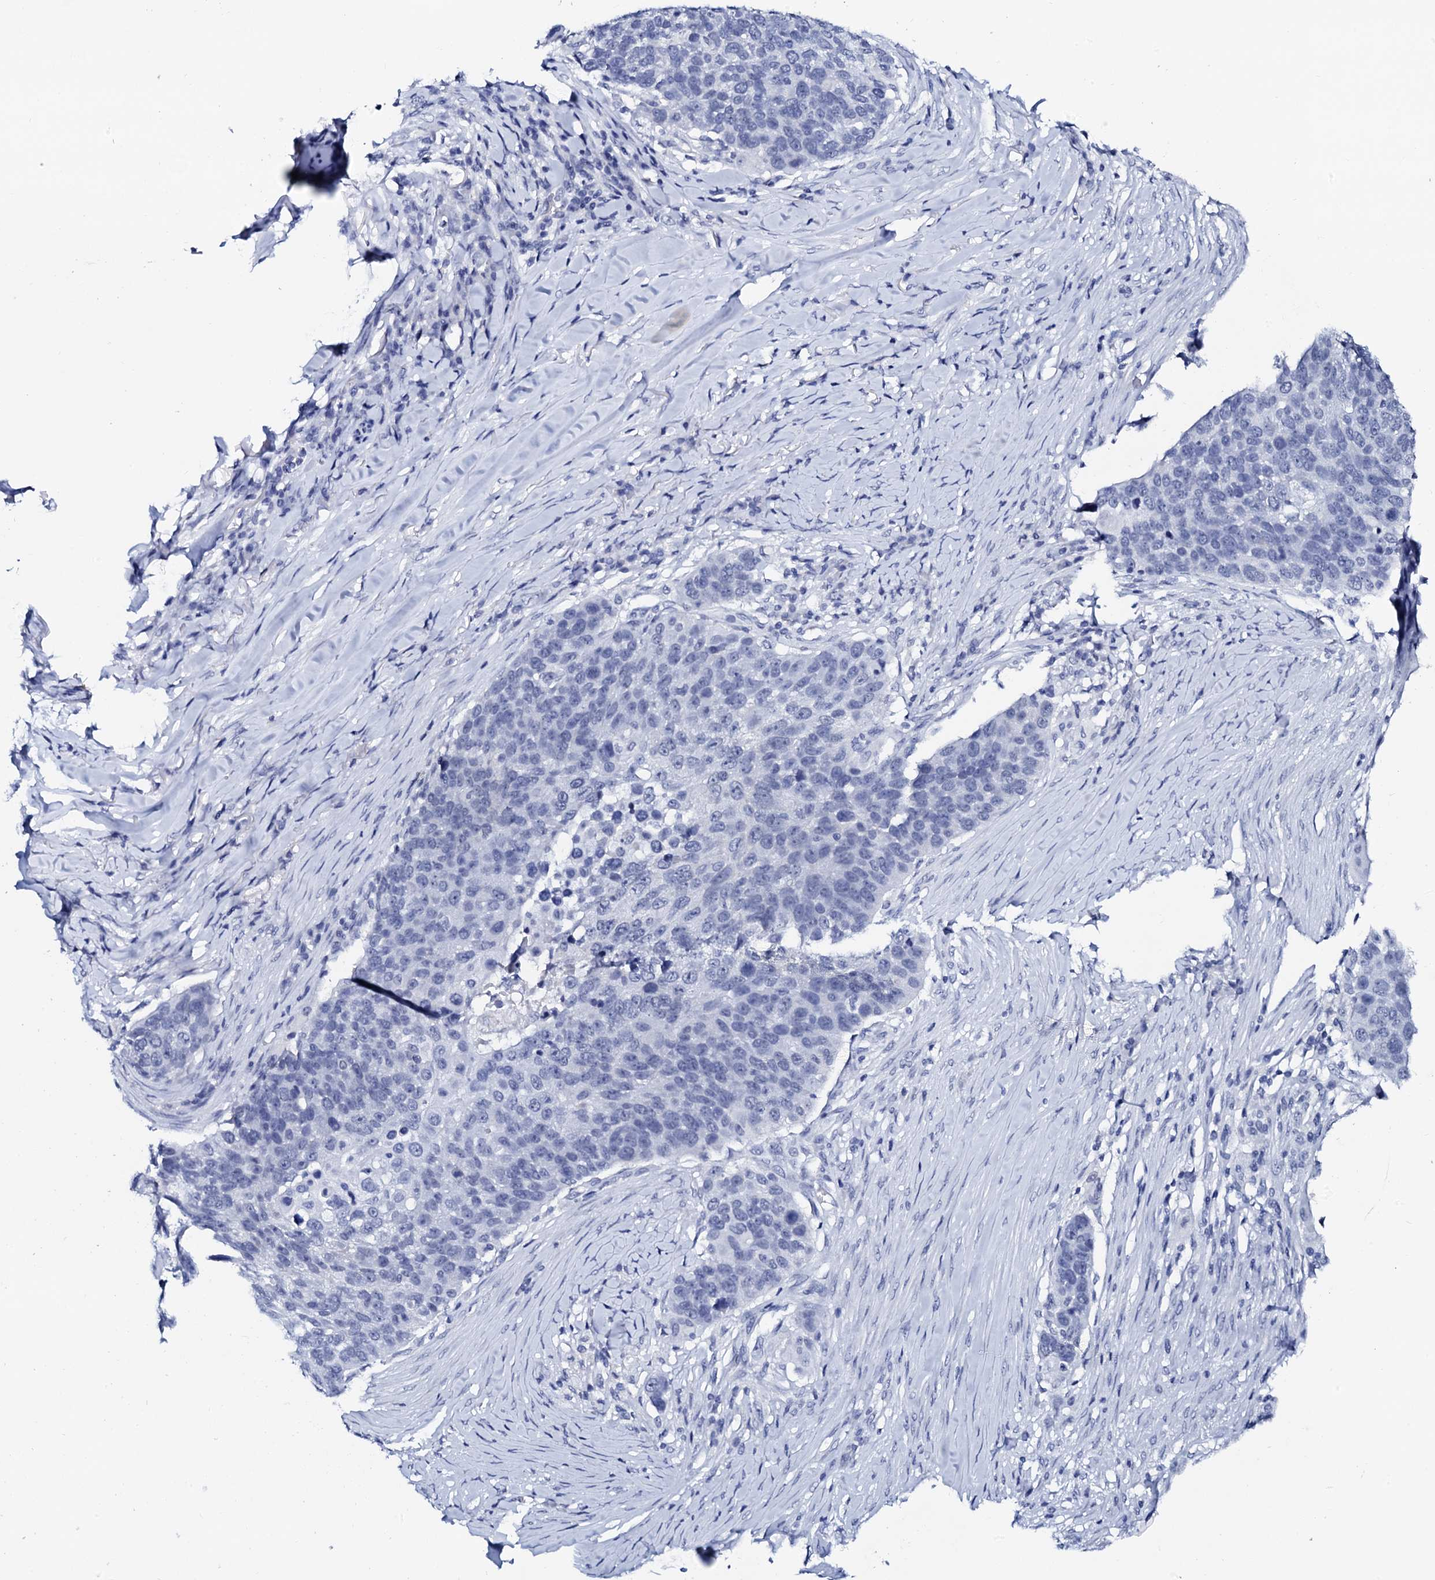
{"staining": {"intensity": "negative", "quantity": "none", "location": "none"}, "tissue": "lung cancer", "cell_type": "Tumor cells", "image_type": "cancer", "snomed": [{"axis": "morphology", "description": "Normal tissue, NOS"}, {"axis": "morphology", "description": "Squamous cell carcinoma, NOS"}, {"axis": "topography", "description": "Lymph node"}, {"axis": "topography", "description": "Lung"}], "caption": "There is no significant positivity in tumor cells of squamous cell carcinoma (lung).", "gene": "SPATA19", "patient": {"sex": "male", "age": 66}}